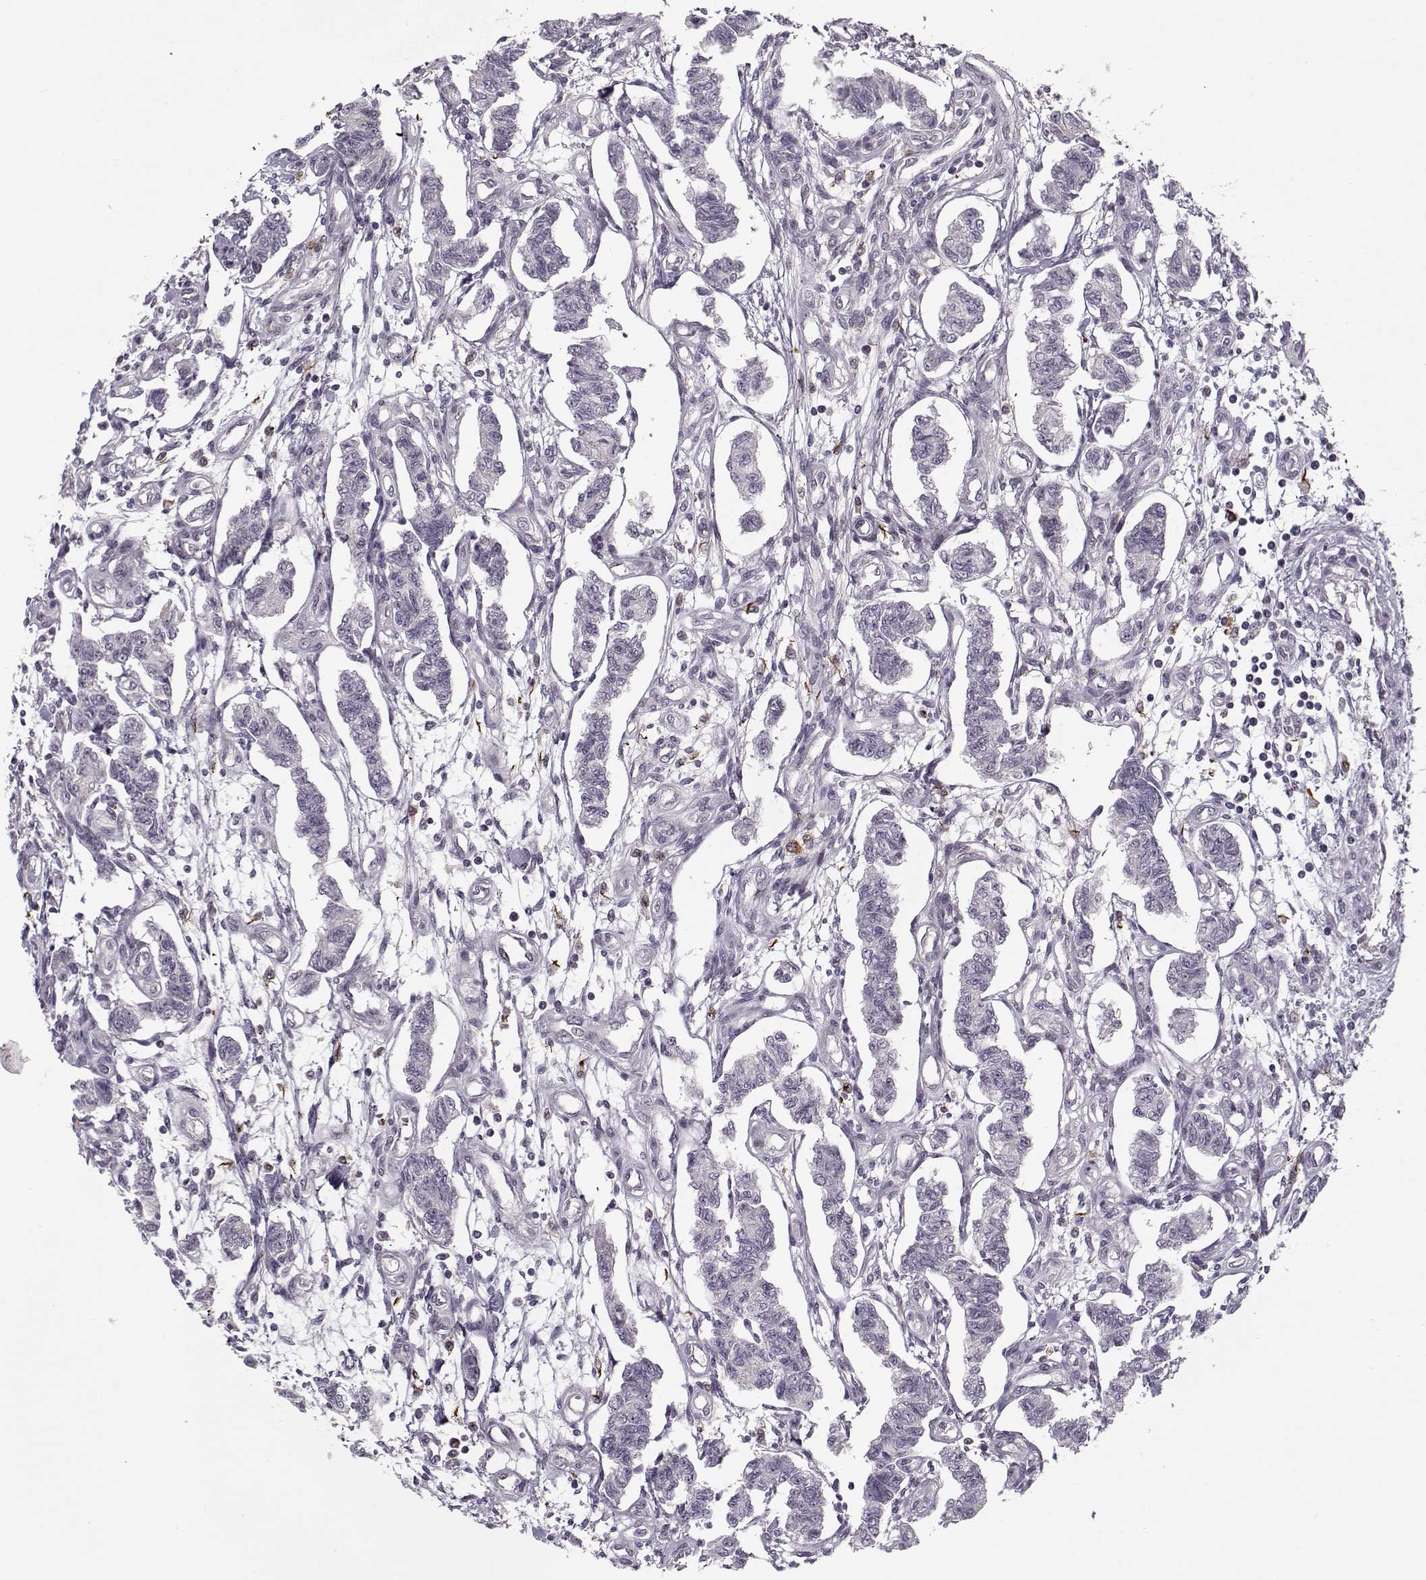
{"staining": {"intensity": "negative", "quantity": "none", "location": "none"}, "tissue": "carcinoid", "cell_type": "Tumor cells", "image_type": "cancer", "snomed": [{"axis": "morphology", "description": "Carcinoid, malignant, NOS"}, {"axis": "topography", "description": "Kidney"}], "caption": "Immunohistochemistry photomicrograph of human carcinoid stained for a protein (brown), which displays no expression in tumor cells.", "gene": "DNAI3", "patient": {"sex": "female", "age": 41}}